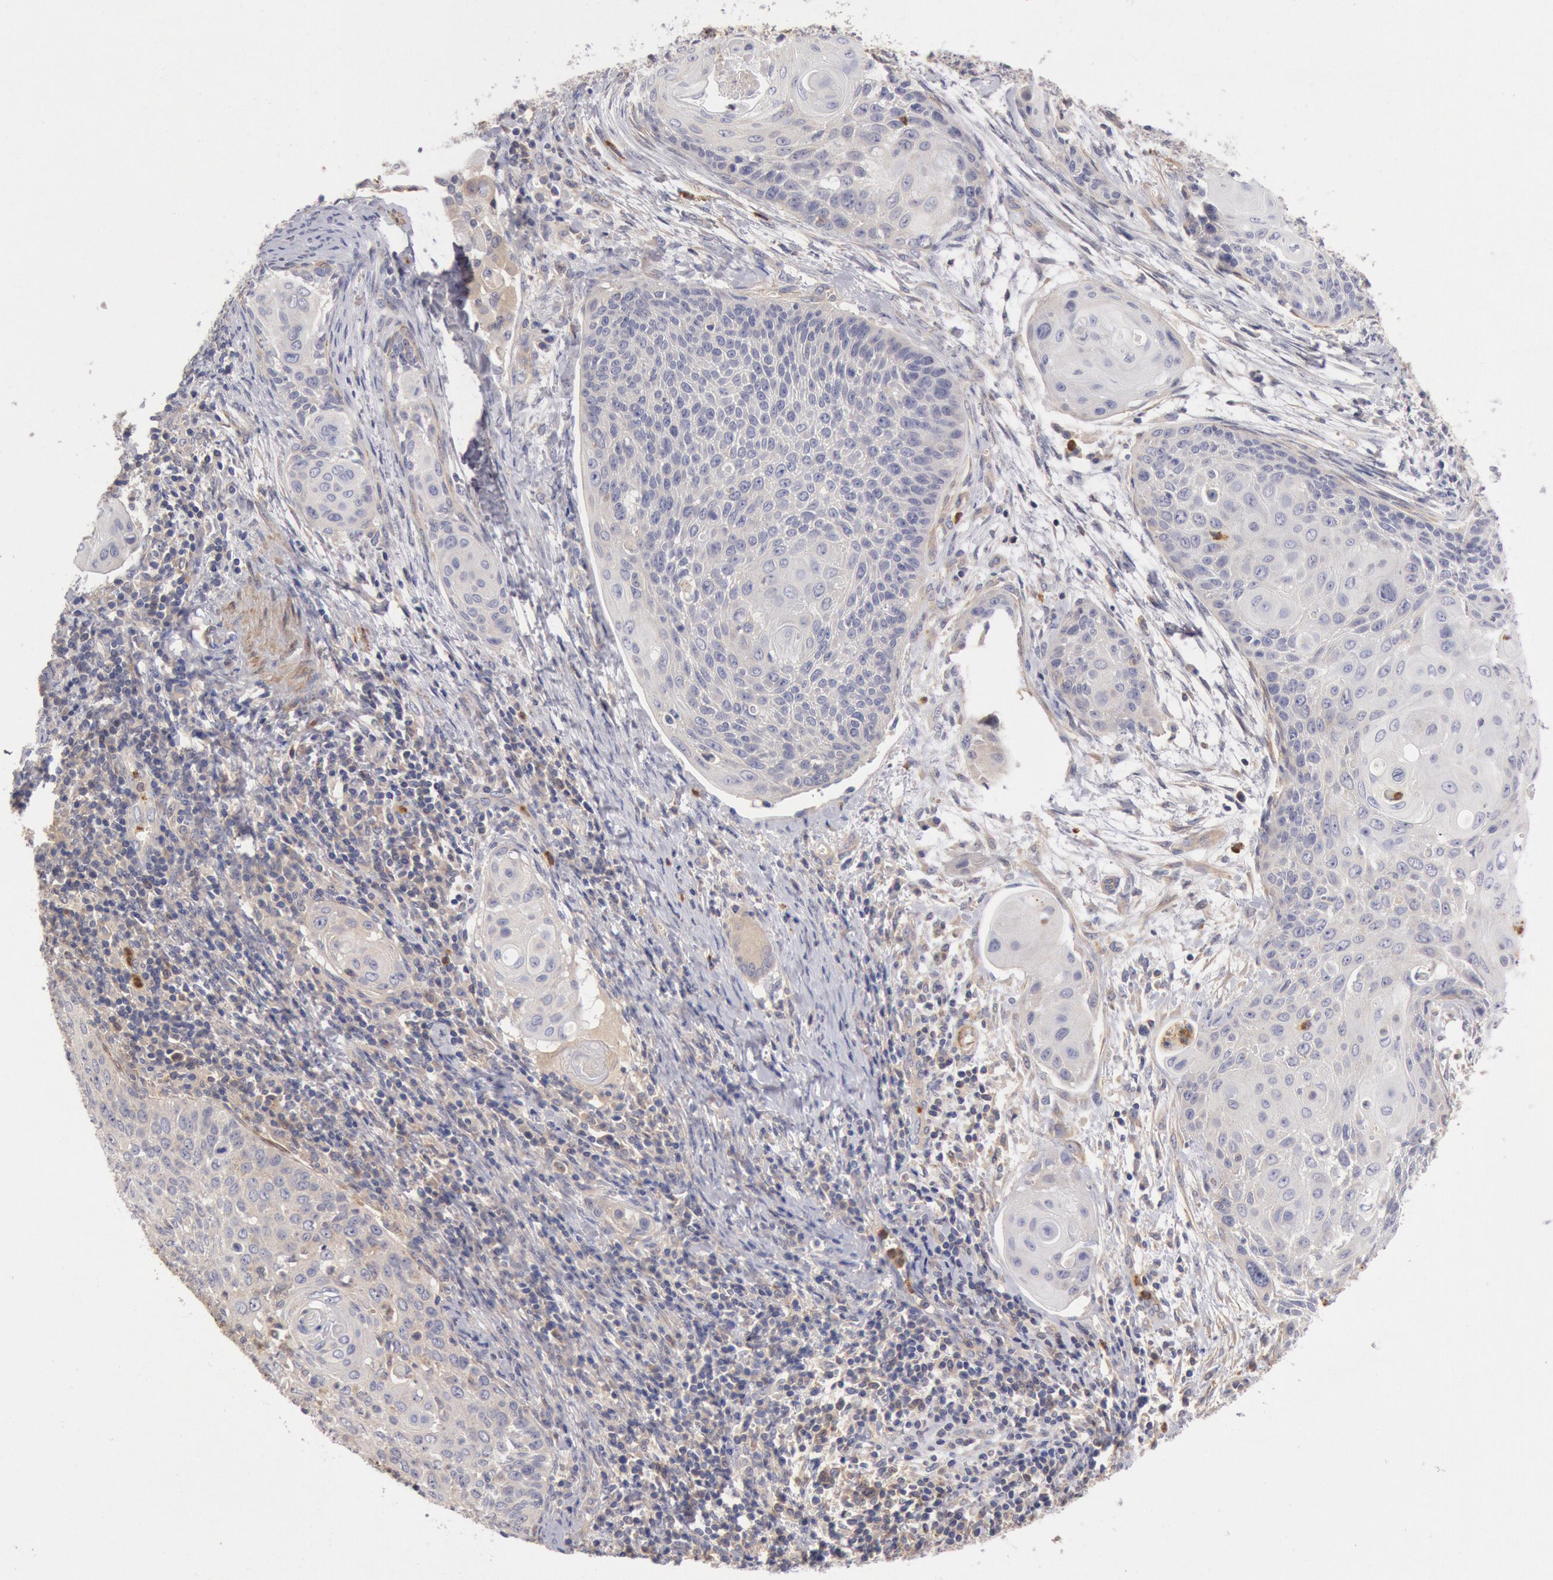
{"staining": {"intensity": "weak", "quantity": "25%-75%", "location": "cytoplasmic/membranous"}, "tissue": "cervical cancer", "cell_type": "Tumor cells", "image_type": "cancer", "snomed": [{"axis": "morphology", "description": "Squamous cell carcinoma, NOS"}, {"axis": "topography", "description": "Cervix"}], "caption": "Squamous cell carcinoma (cervical) stained with IHC demonstrates weak cytoplasmic/membranous positivity in approximately 25%-75% of tumor cells. (DAB IHC with brightfield microscopy, high magnification).", "gene": "TMED8", "patient": {"sex": "female", "age": 33}}